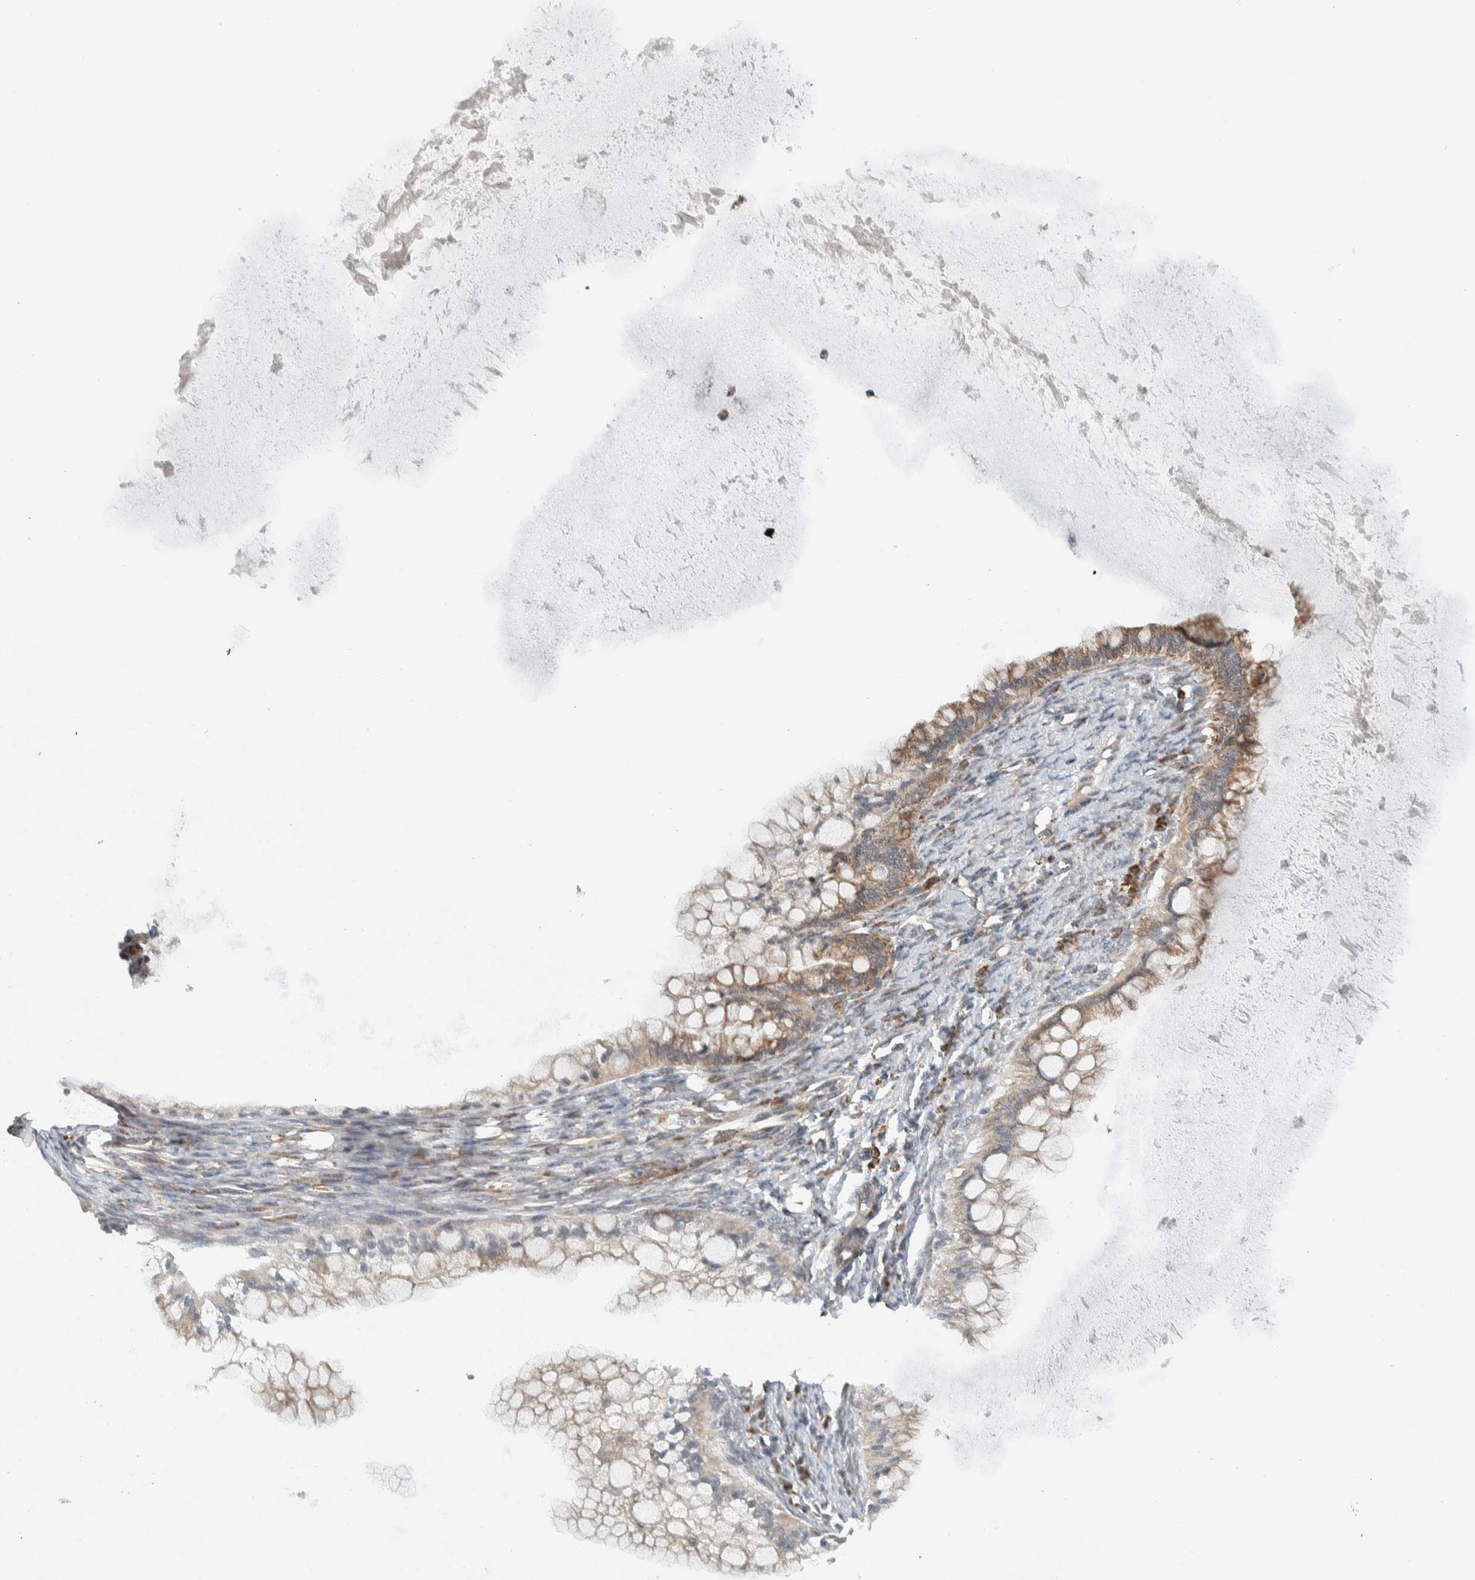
{"staining": {"intensity": "weak", "quantity": "25%-75%", "location": "cytoplasmic/membranous"}, "tissue": "ovarian cancer", "cell_type": "Tumor cells", "image_type": "cancer", "snomed": [{"axis": "morphology", "description": "Cystadenocarcinoma, mucinous, NOS"}, {"axis": "topography", "description": "Ovary"}], "caption": "Human mucinous cystadenocarcinoma (ovarian) stained for a protein (brown) reveals weak cytoplasmic/membranous positive positivity in about 25%-75% of tumor cells.", "gene": "RERE", "patient": {"sex": "female", "age": 57}}